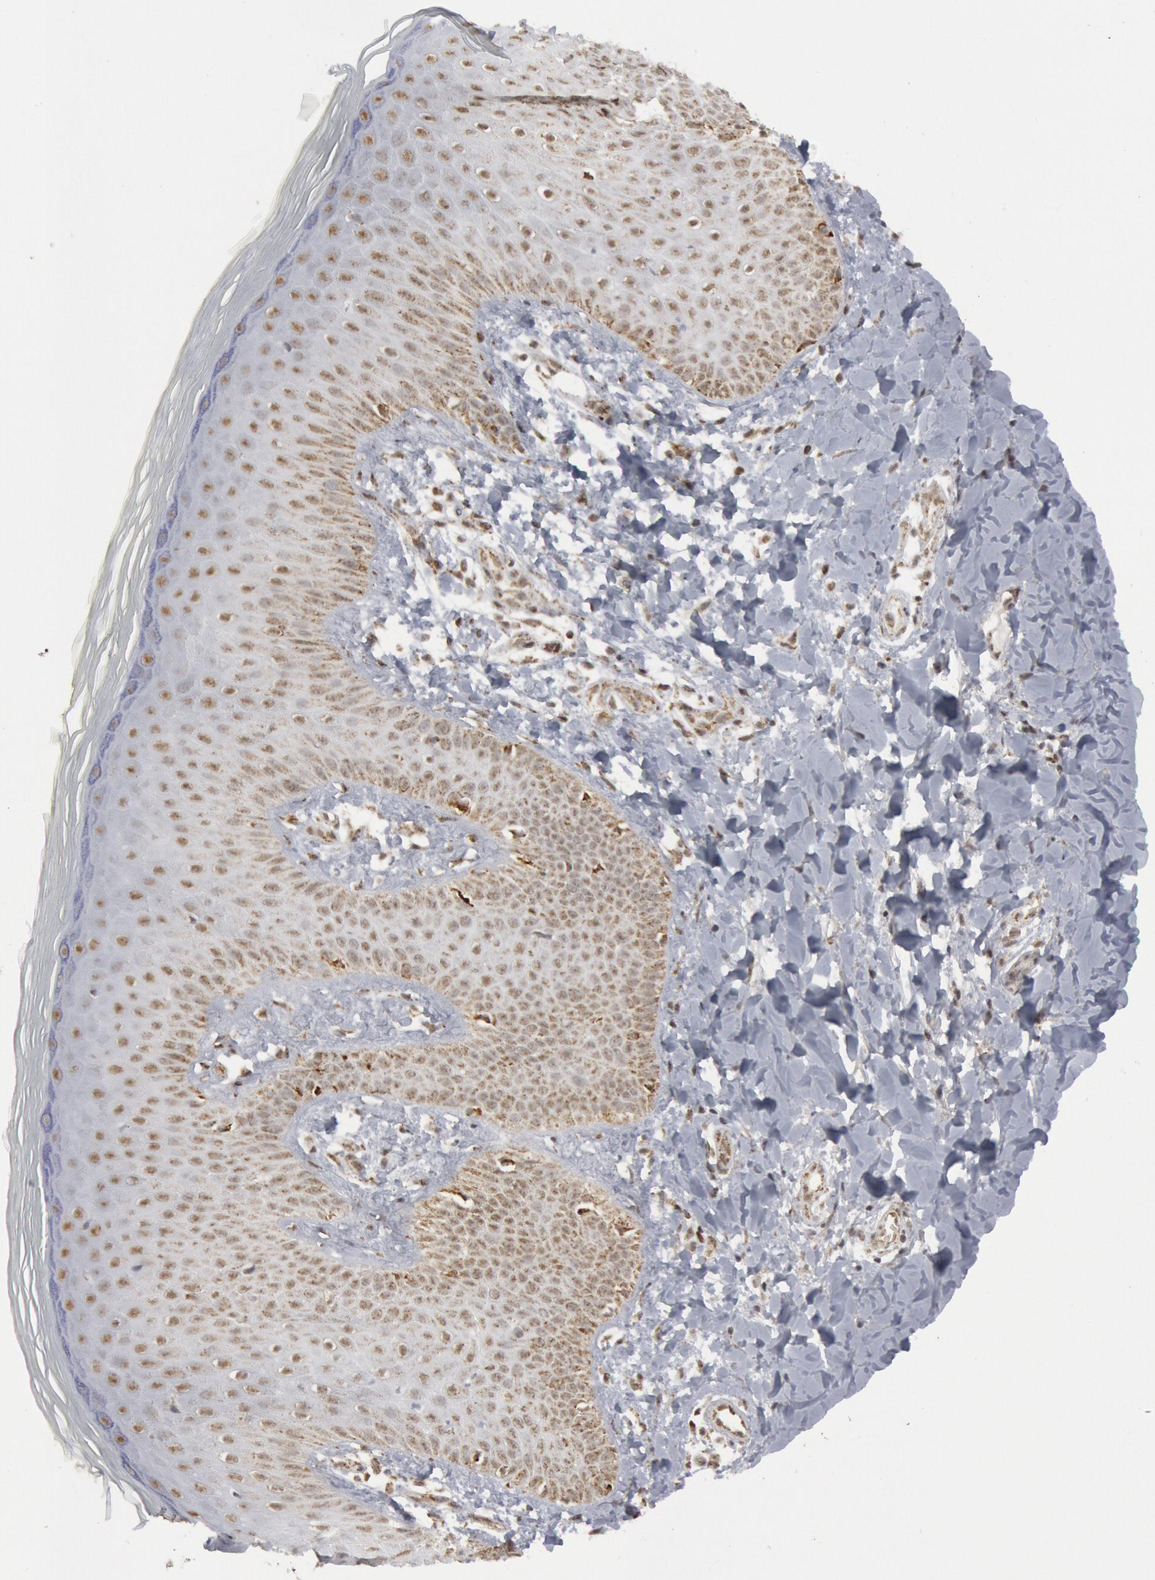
{"staining": {"intensity": "weak", "quantity": ">75%", "location": "cytoplasmic/membranous"}, "tissue": "skin", "cell_type": "Epidermal cells", "image_type": "normal", "snomed": [{"axis": "morphology", "description": "Normal tissue, NOS"}, {"axis": "morphology", "description": "Inflammation, NOS"}, {"axis": "topography", "description": "Soft tissue"}, {"axis": "topography", "description": "Anal"}], "caption": "Skin stained with a brown dye demonstrates weak cytoplasmic/membranous positive staining in approximately >75% of epidermal cells.", "gene": "CASP9", "patient": {"sex": "female", "age": 15}}